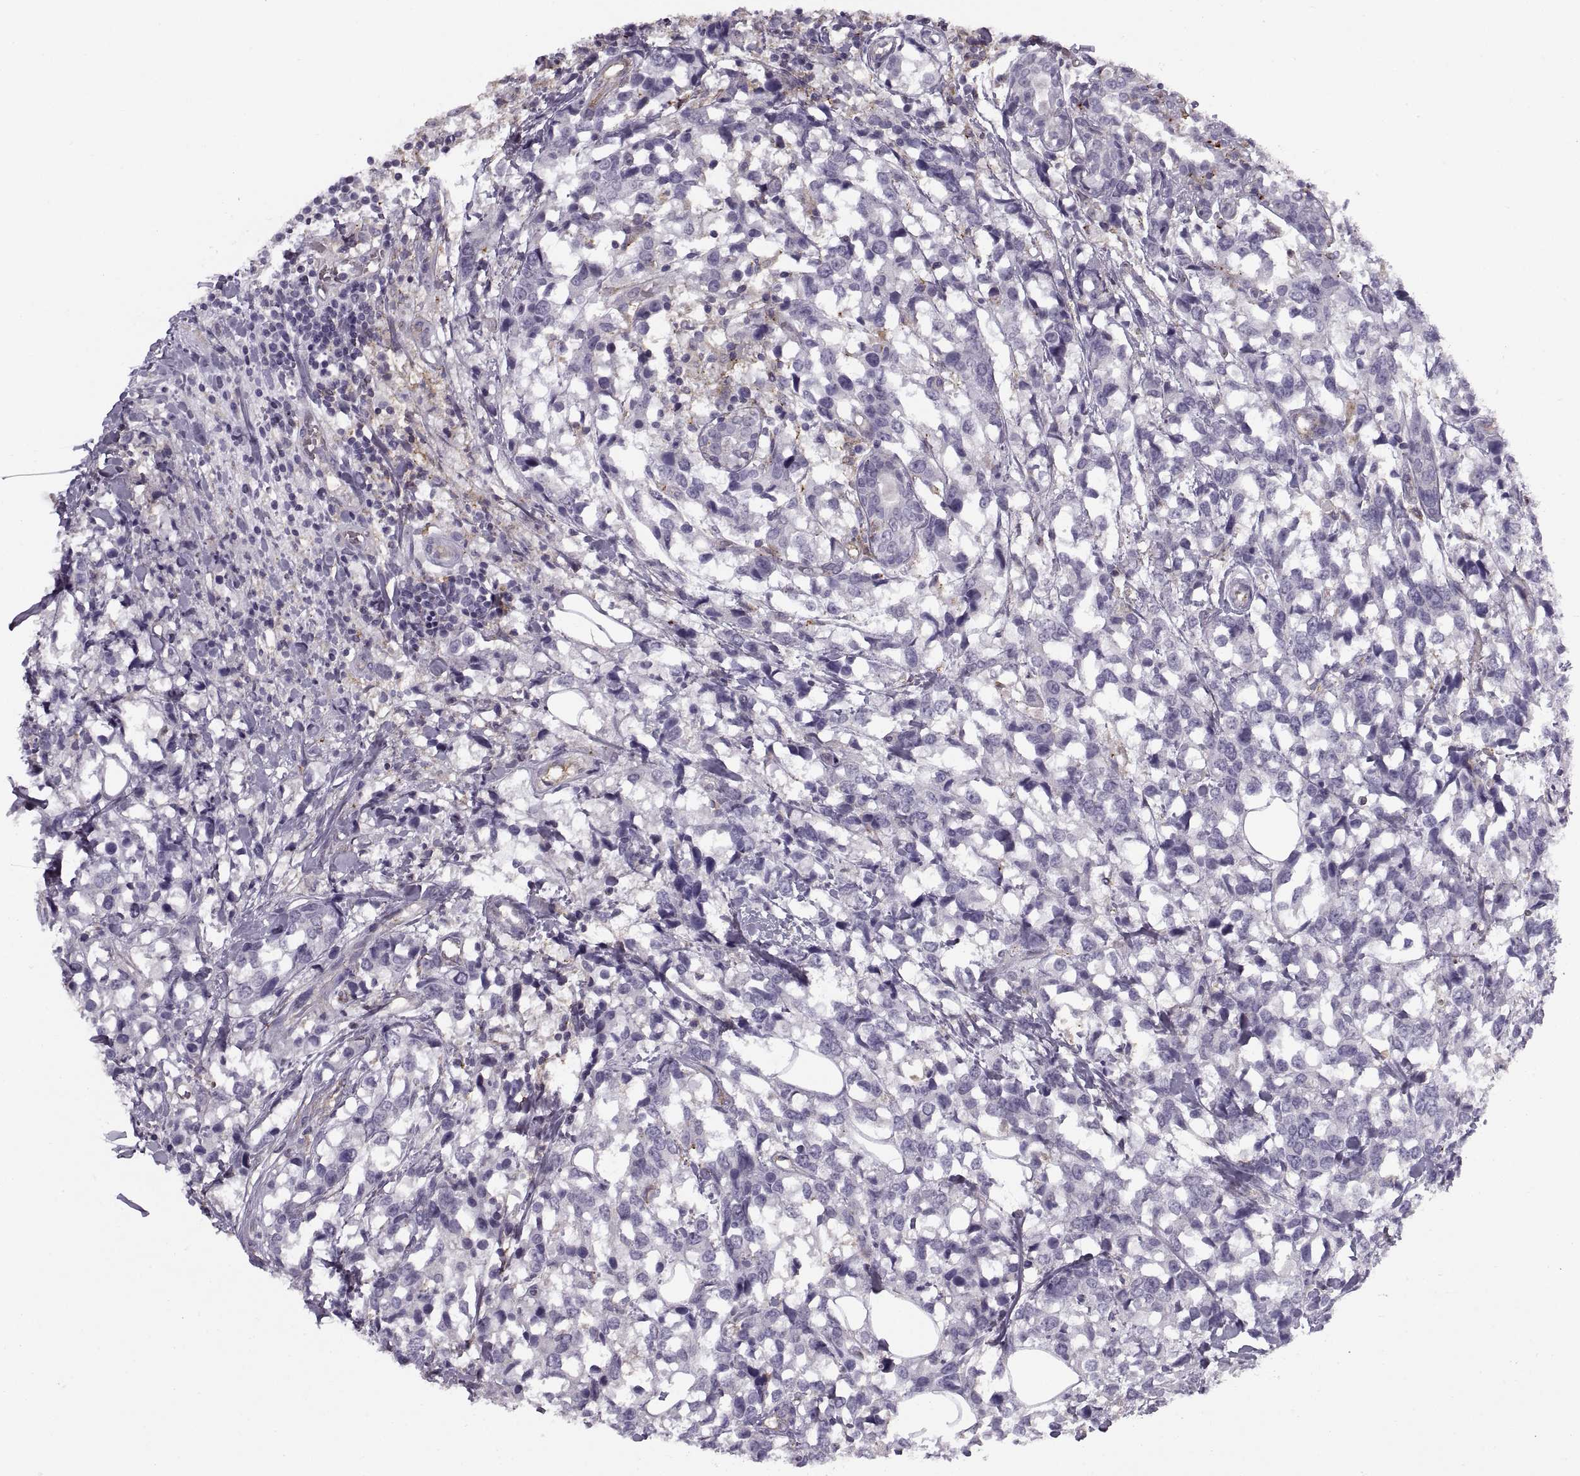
{"staining": {"intensity": "negative", "quantity": "none", "location": "none"}, "tissue": "breast cancer", "cell_type": "Tumor cells", "image_type": "cancer", "snomed": [{"axis": "morphology", "description": "Lobular carcinoma"}, {"axis": "topography", "description": "Breast"}], "caption": "This histopathology image is of breast cancer (lobular carcinoma) stained with IHC to label a protein in brown with the nuclei are counter-stained blue. There is no staining in tumor cells.", "gene": "RALB", "patient": {"sex": "female", "age": 59}}